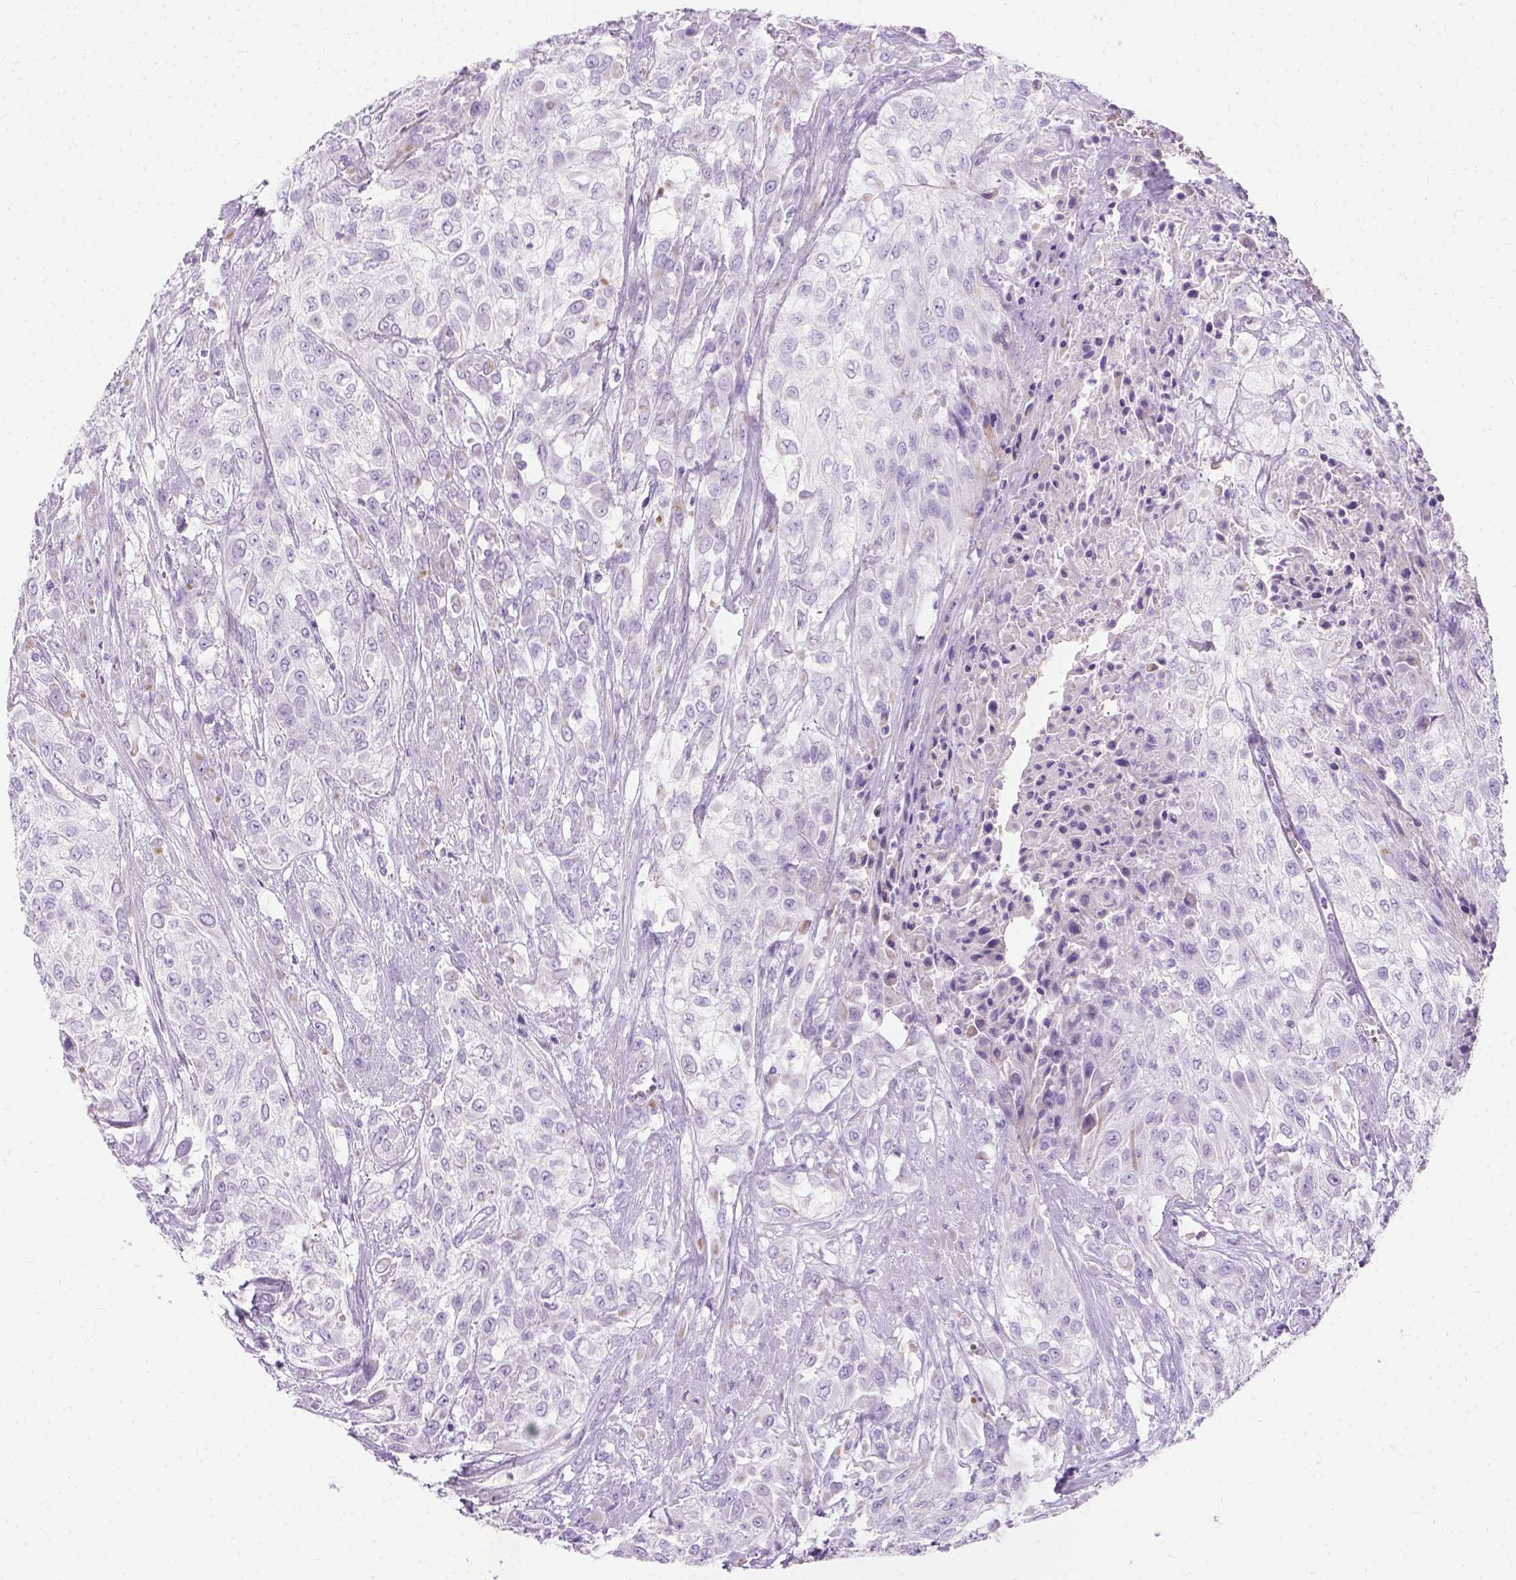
{"staining": {"intensity": "negative", "quantity": "none", "location": "none"}, "tissue": "urothelial cancer", "cell_type": "Tumor cells", "image_type": "cancer", "snomed": [{"axis": "morphology", "description": "Urothelial carcinoma, High grade"}, {"axis": "topography", "description": "Urinary bladder"}], "caption": "A photomicrograph of human urothelial cancer is negative for staining in tumor cells. The staining was performed using DAB (3,3'-diaminobenzidine) to visualize the protein expression in brown, while the nuclei were stained in blue with hematoxylin (Magnification: 20x).", "gene": "MYH15", "patient": {"sex": "male", "age": 57}}